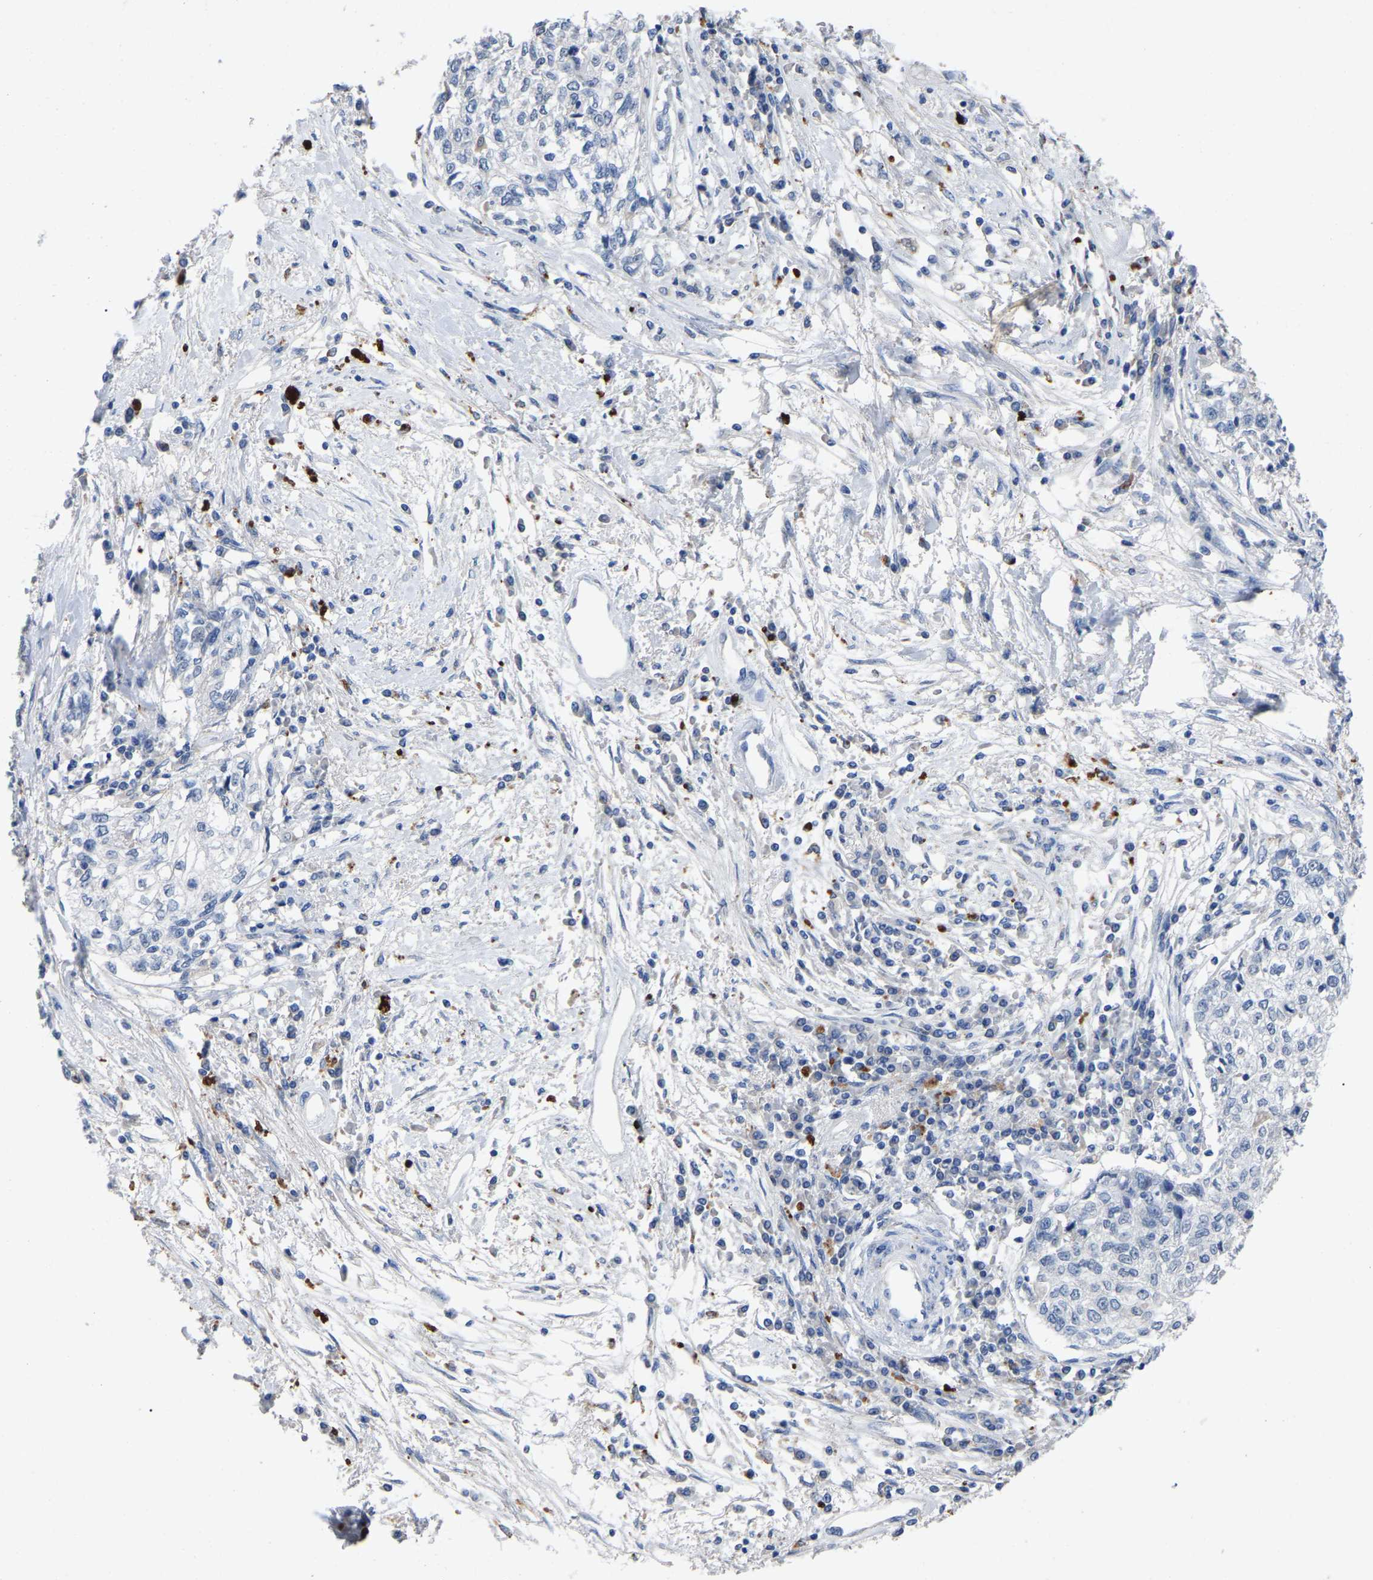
{"staining": {"intensity": "negative", "quantity": "none", "location": "none"}, "tissue": "cervical cancer", "cell_type": "Tumor cells", "image_type": "cancer", "snomed": [{"axis": "morphology", "description": "Squamous cell carcinoma, NOS"}, {"axis": "topography", "description": "Cervix"}], "caption": "Immunohistochemical staining of human cervical squamous cell carcinoma exhibits no significant staining in tumor cells. (Stains: DAB IHC with hematoxylin counter stain, Microscopy: brightfield microscopy at high magnification).", "gene": "SMPD2", "patient": {"sex": "female", "age": 57}}